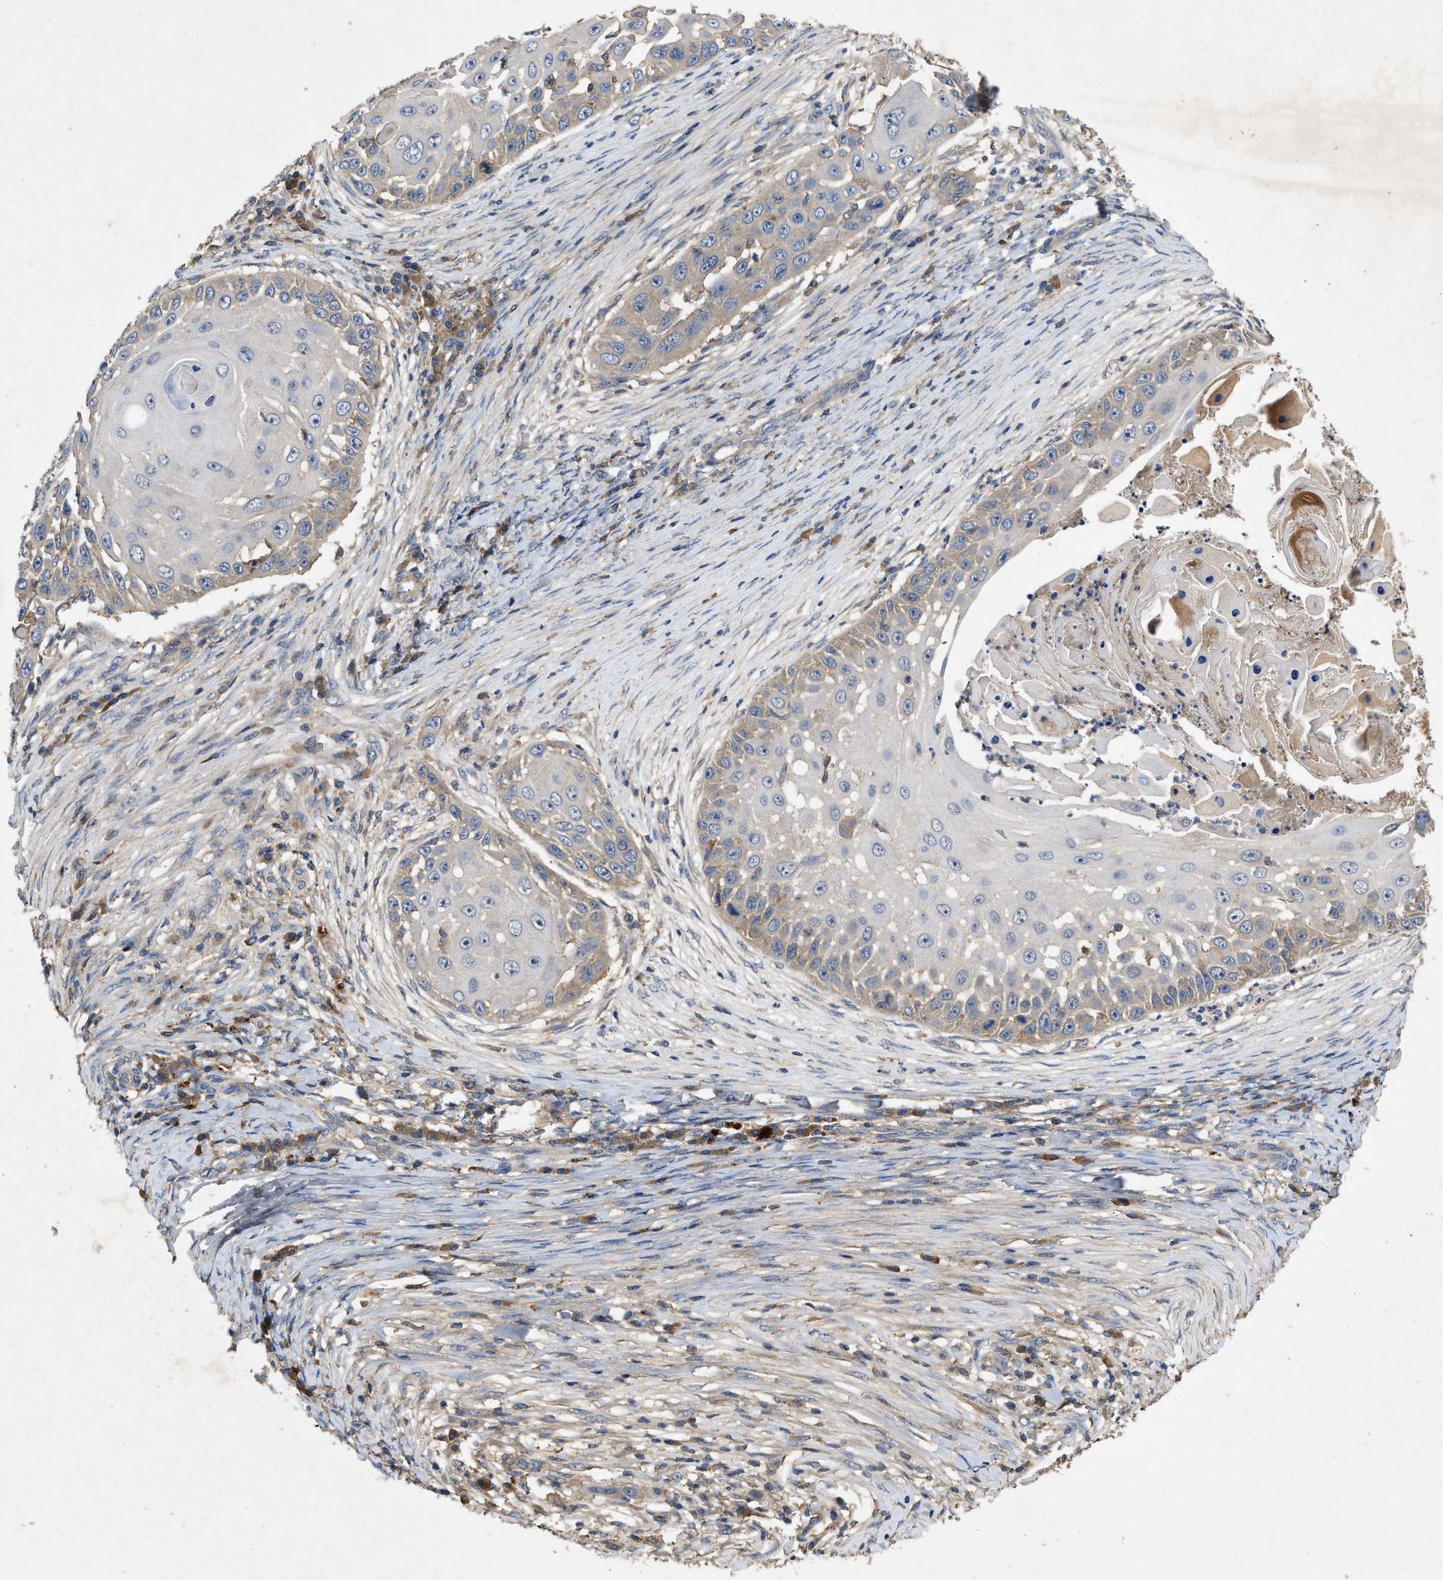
{"staining": {"intensity": "weak", "quantity": "<25%", "location": "cytoplasmic/membranous"}, "tissue": "skin cancer", "cell_type": "Tumor cells", "image_type": "cancer", "snomed": [{"axis": "morphology", "description": "Squamous cell carcinoma, NOS"}, {"axis": "topography", "description": "Skin"}], "caption": "Skin cancer (squamous cell carcinoma) was stained to show a protein in brown. There is no significant staining in tumor cells.", "gene": "LPAR2", "patient": {"sex": "female", "age": 44}}